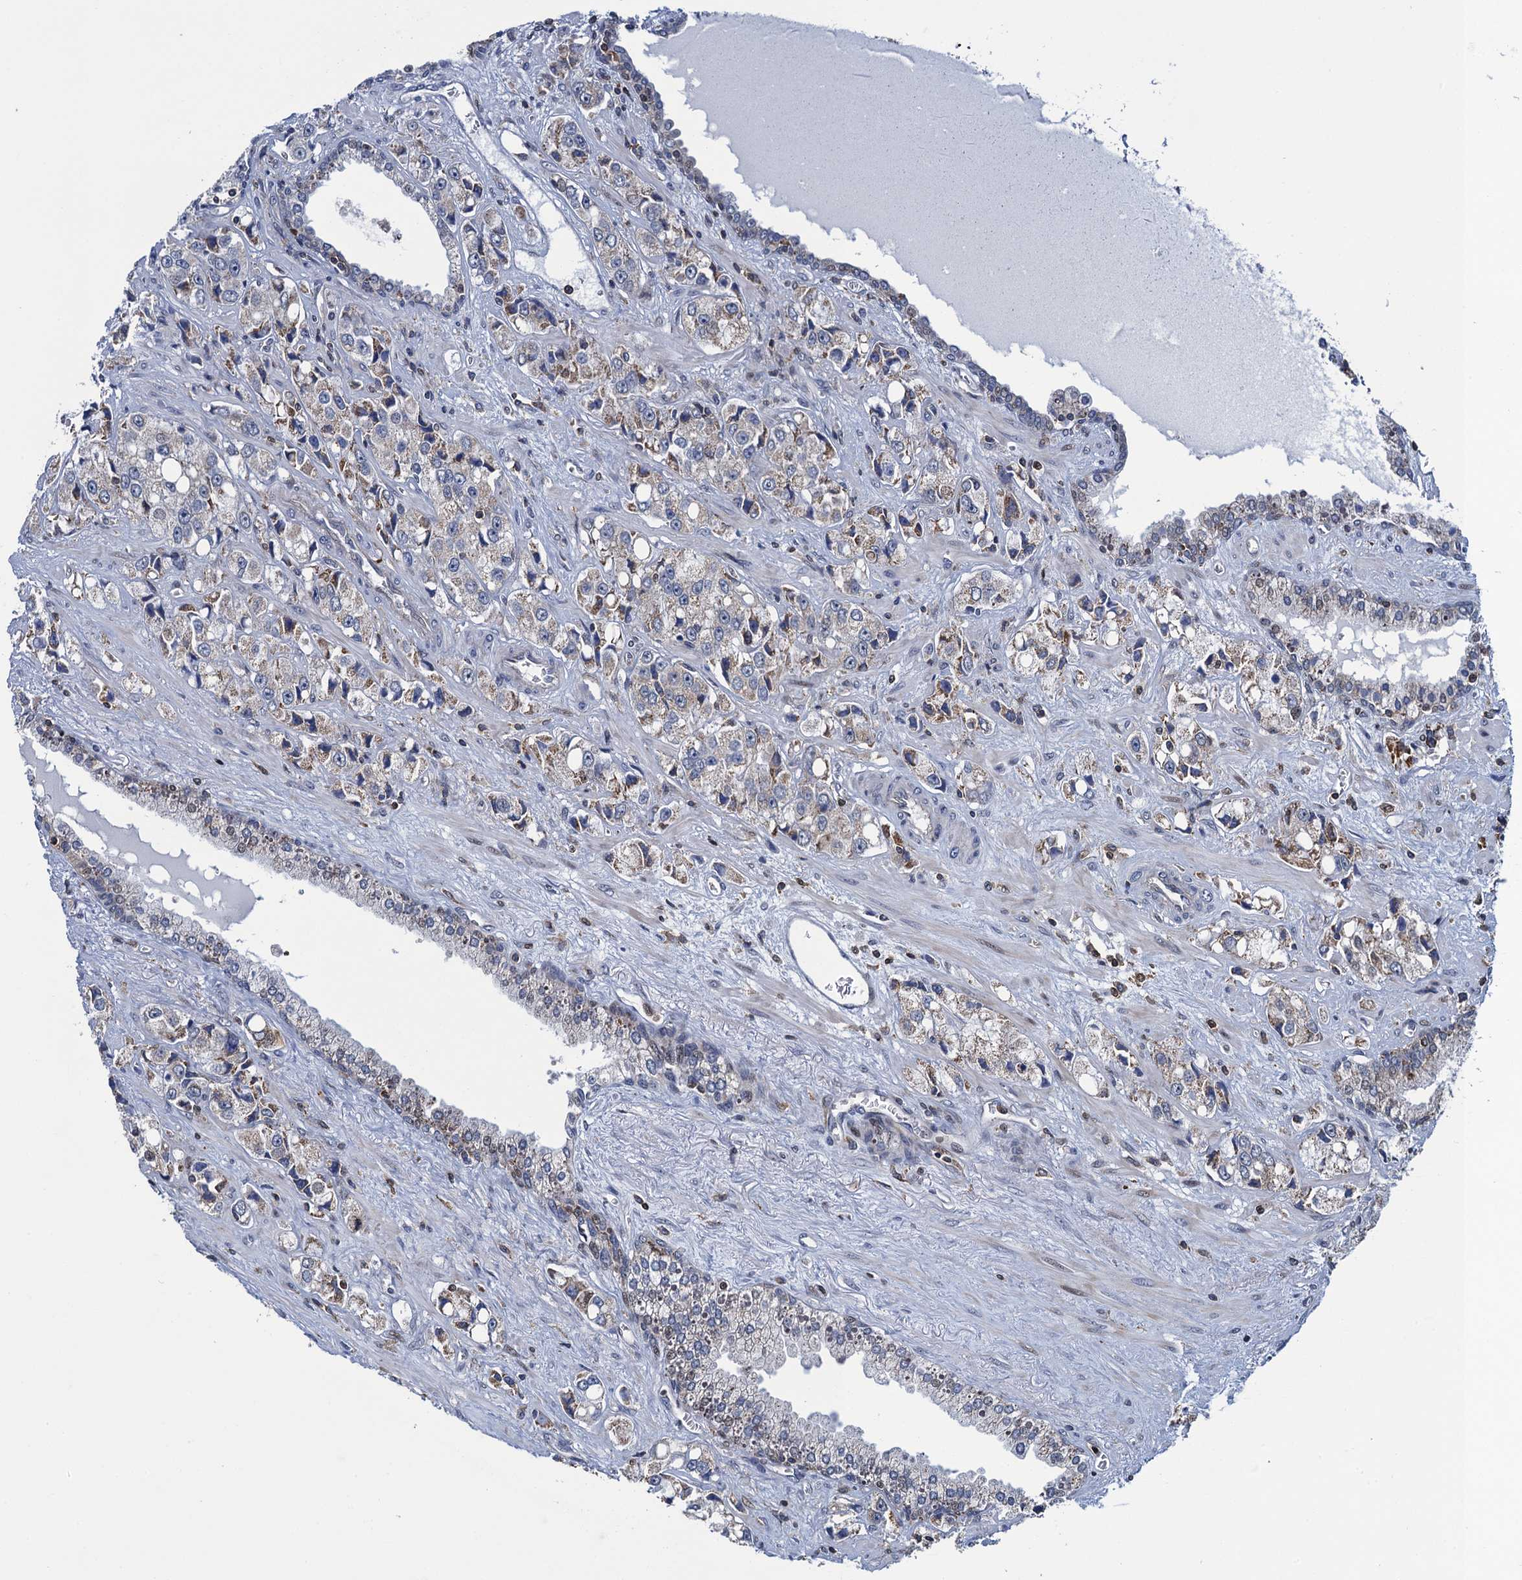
{"staining": {"intensity": "weak", "quantity": "25%-75%", "location": "cytoplasmic/membranous"}, "tissue": "prostate cancer", "cell_type": "Tumor cells", "image_type": "cancer", "snomed": [{"axis": "morphology", "description": "Adenocarcinoma, High grade"}, {"axis": "topography", "description": "Prostate"}], "caption": "Adenocarcinoma (high-grade) (prostate) stained for a protein (brown) shows weak cytoplasmic/membranous positive expression in approximately 25%-75% of tumor cells.", "gene": "CCDC102A", "patient": {"sex": "male", "age": 74}}